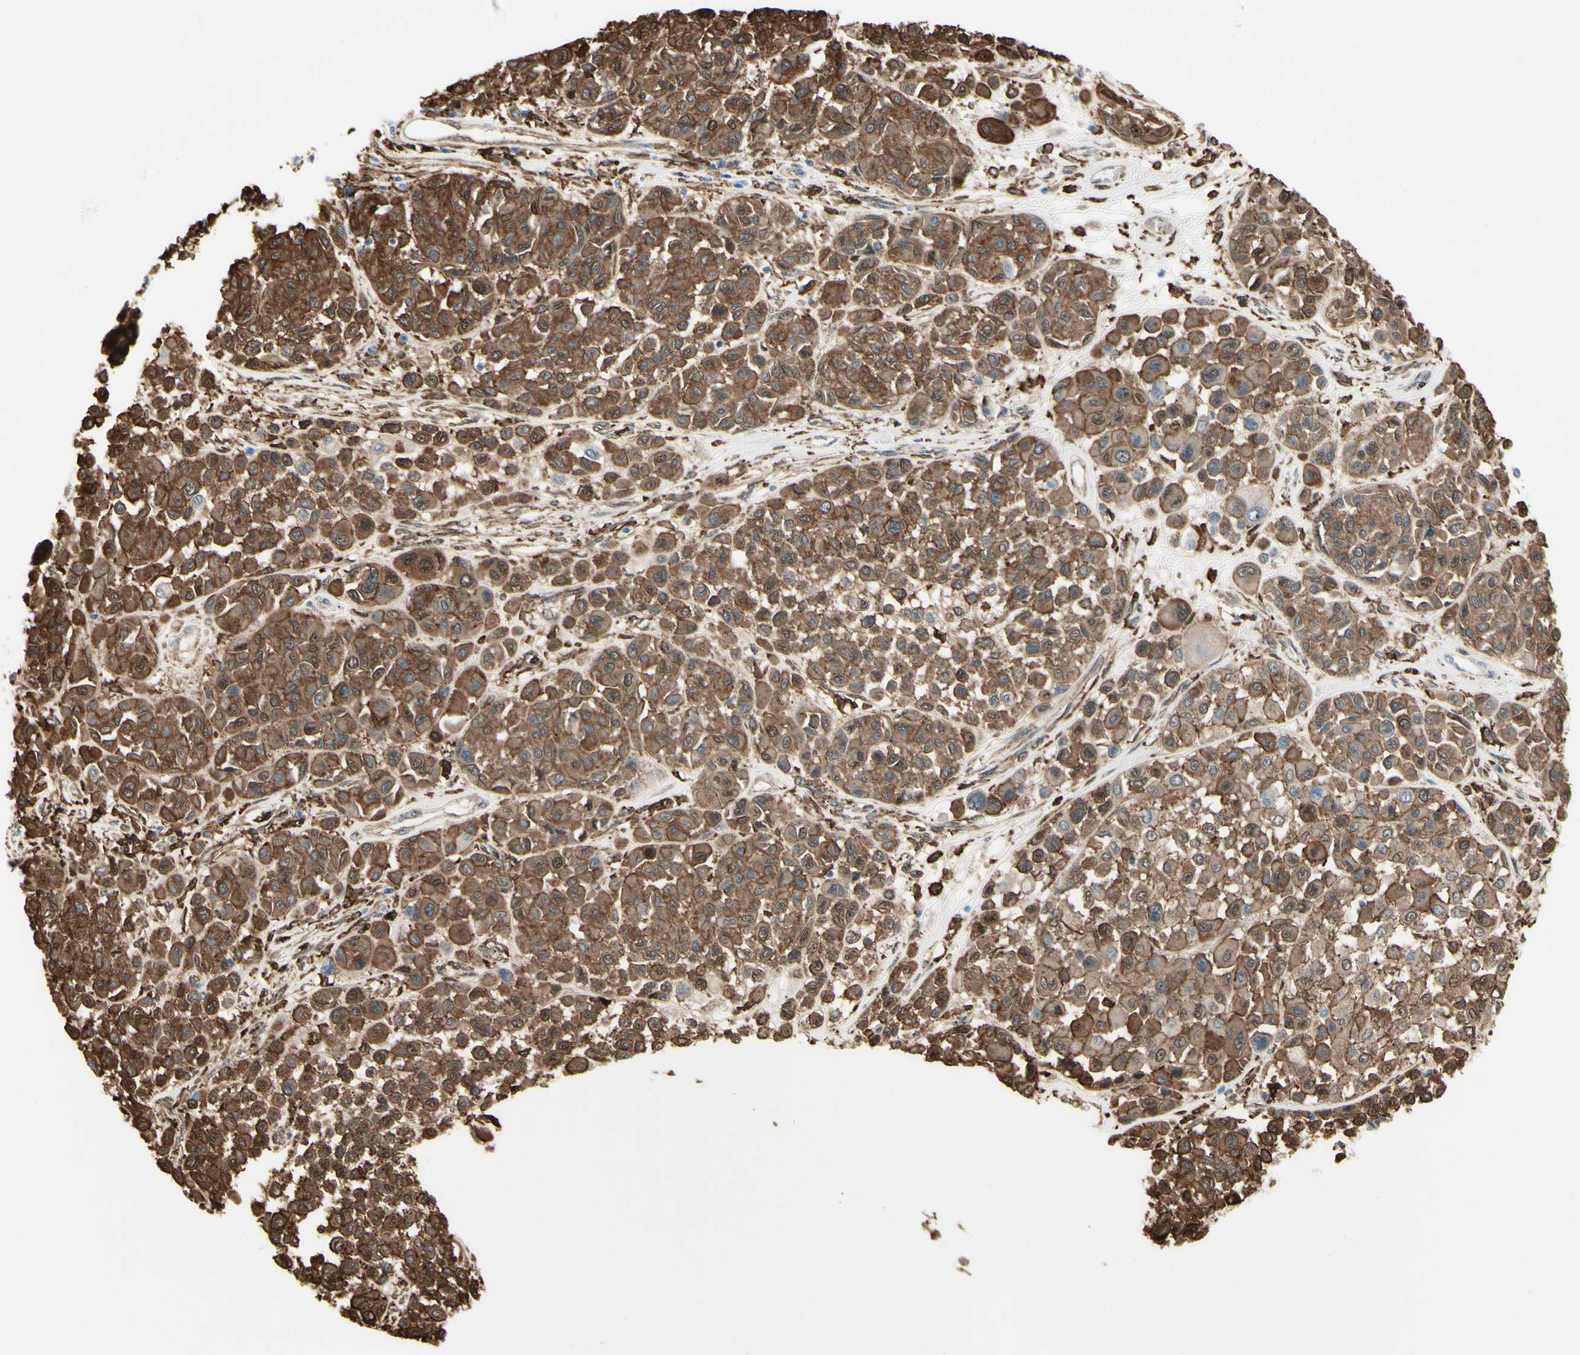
{"staining": {"intensity": "moderate", "quantity": ">75%", "location": "cytoplasmic/membranous"}, "tissue": "melanoma", "cell_type": "Tumor cells", "image_type": "cancer", "snomed": [{"axis": "morphology", "description": "Malignant melanoma, Metastatic site"}, {"axis": "topography", "description": "Soft tissue"}], "caption": "Brown immunohistochemical staining in human malignant melanoma (metastatic site) displays moderate cytoplasmic/membranous positivity in approximately >75% of tumor cells.", "gene": "GSN", "patient": {"sex": "male", "age": 41}}